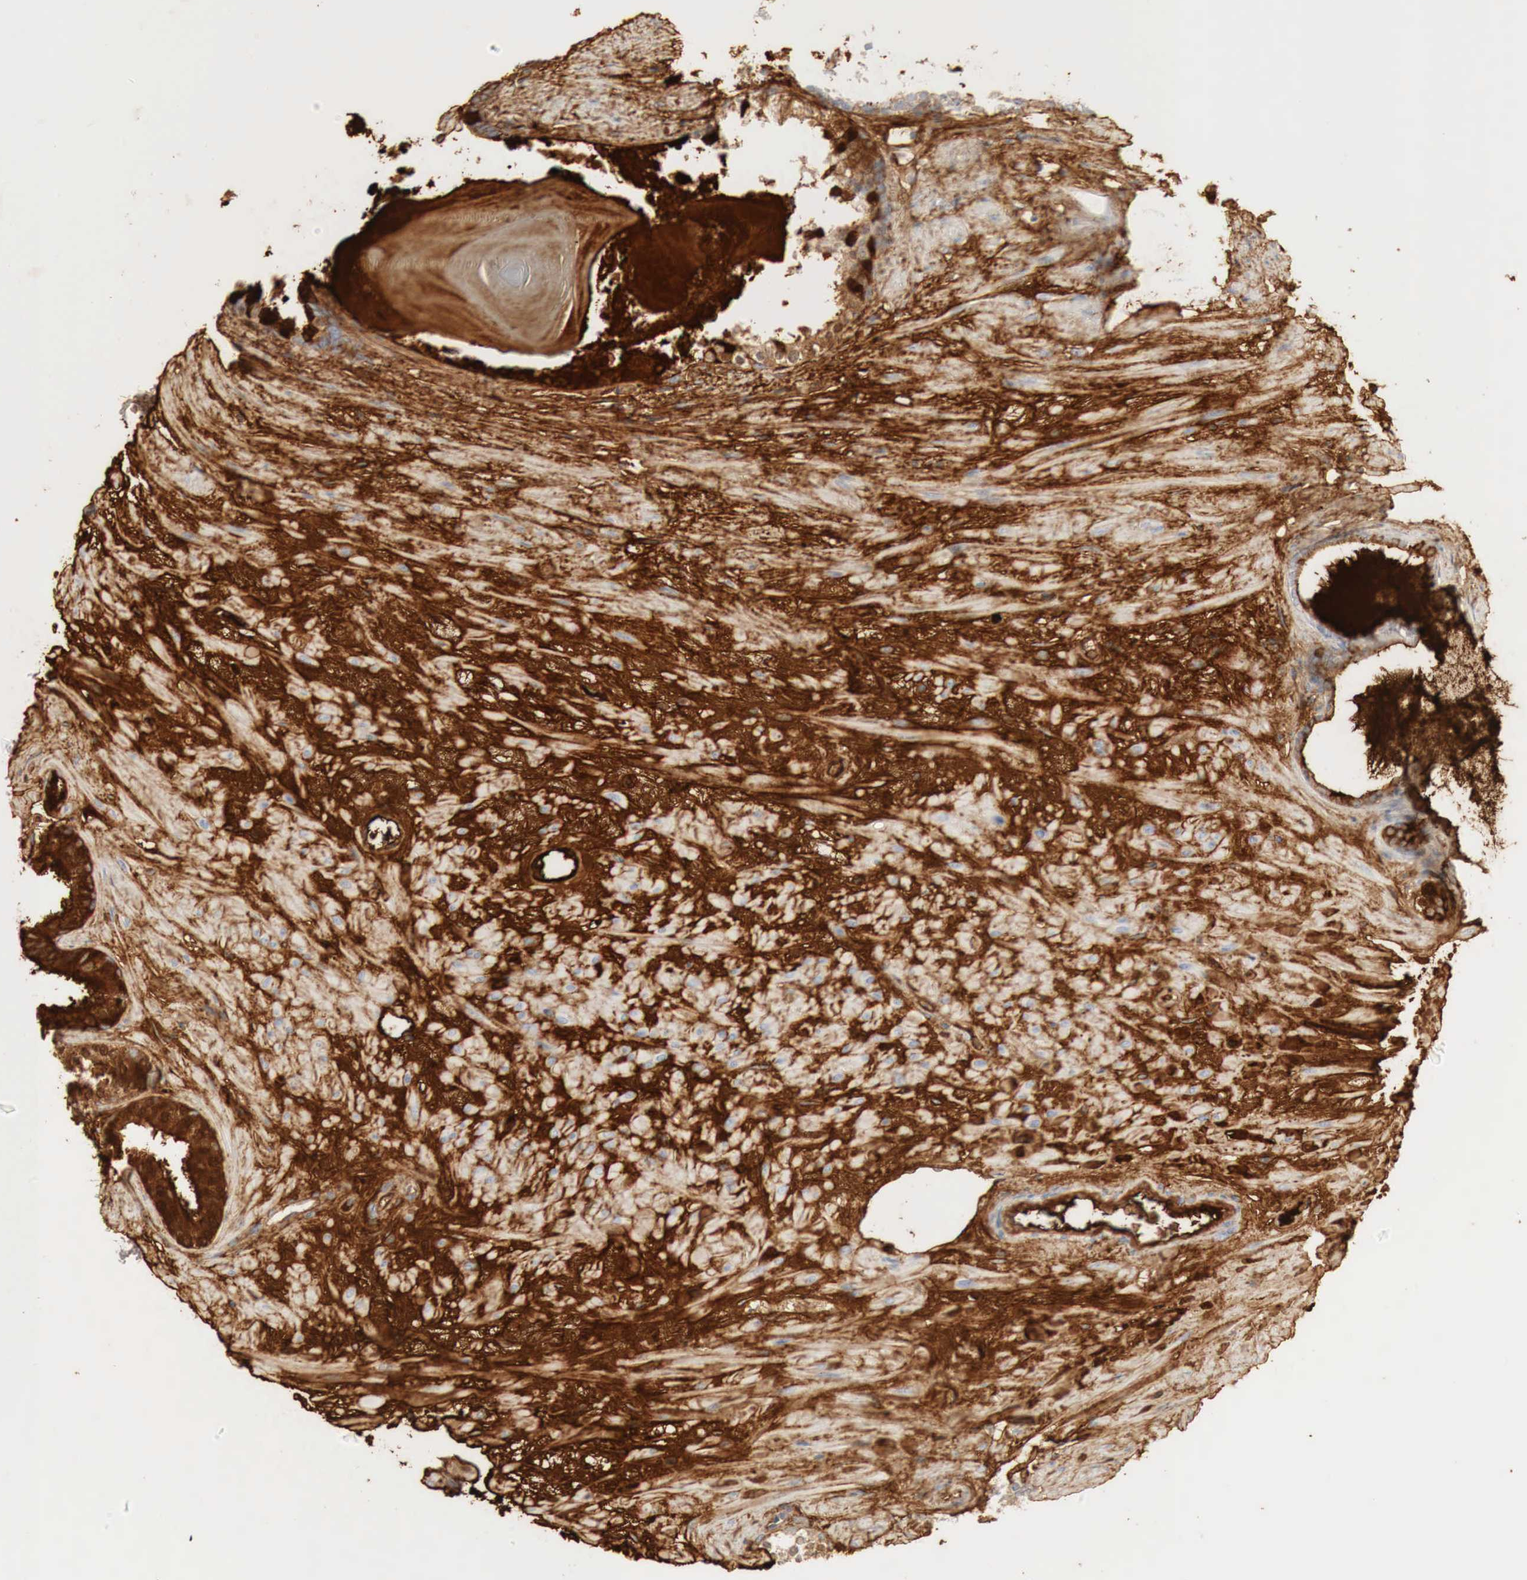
{"staining": {"intensity": "strong", "quantity": "25%-75%", "location": "cytoplasmic/membranous"}, "tissue": "prostate", "cell_type": "Glandular cells", "image_type": "normal", "snomed": [{"axis": "morphology", "description": "Normal tissue, NOS"}, {"axis": "topography", "description": "Prostate"}], "caption": "Protein staining by IHC displays strong cytoplasmic/membranous positivity in approximately 25%-75% of glandular cells in benign prostate.", "gene": "IGLC3", "patient": {"sex": "male", "age": 65}}